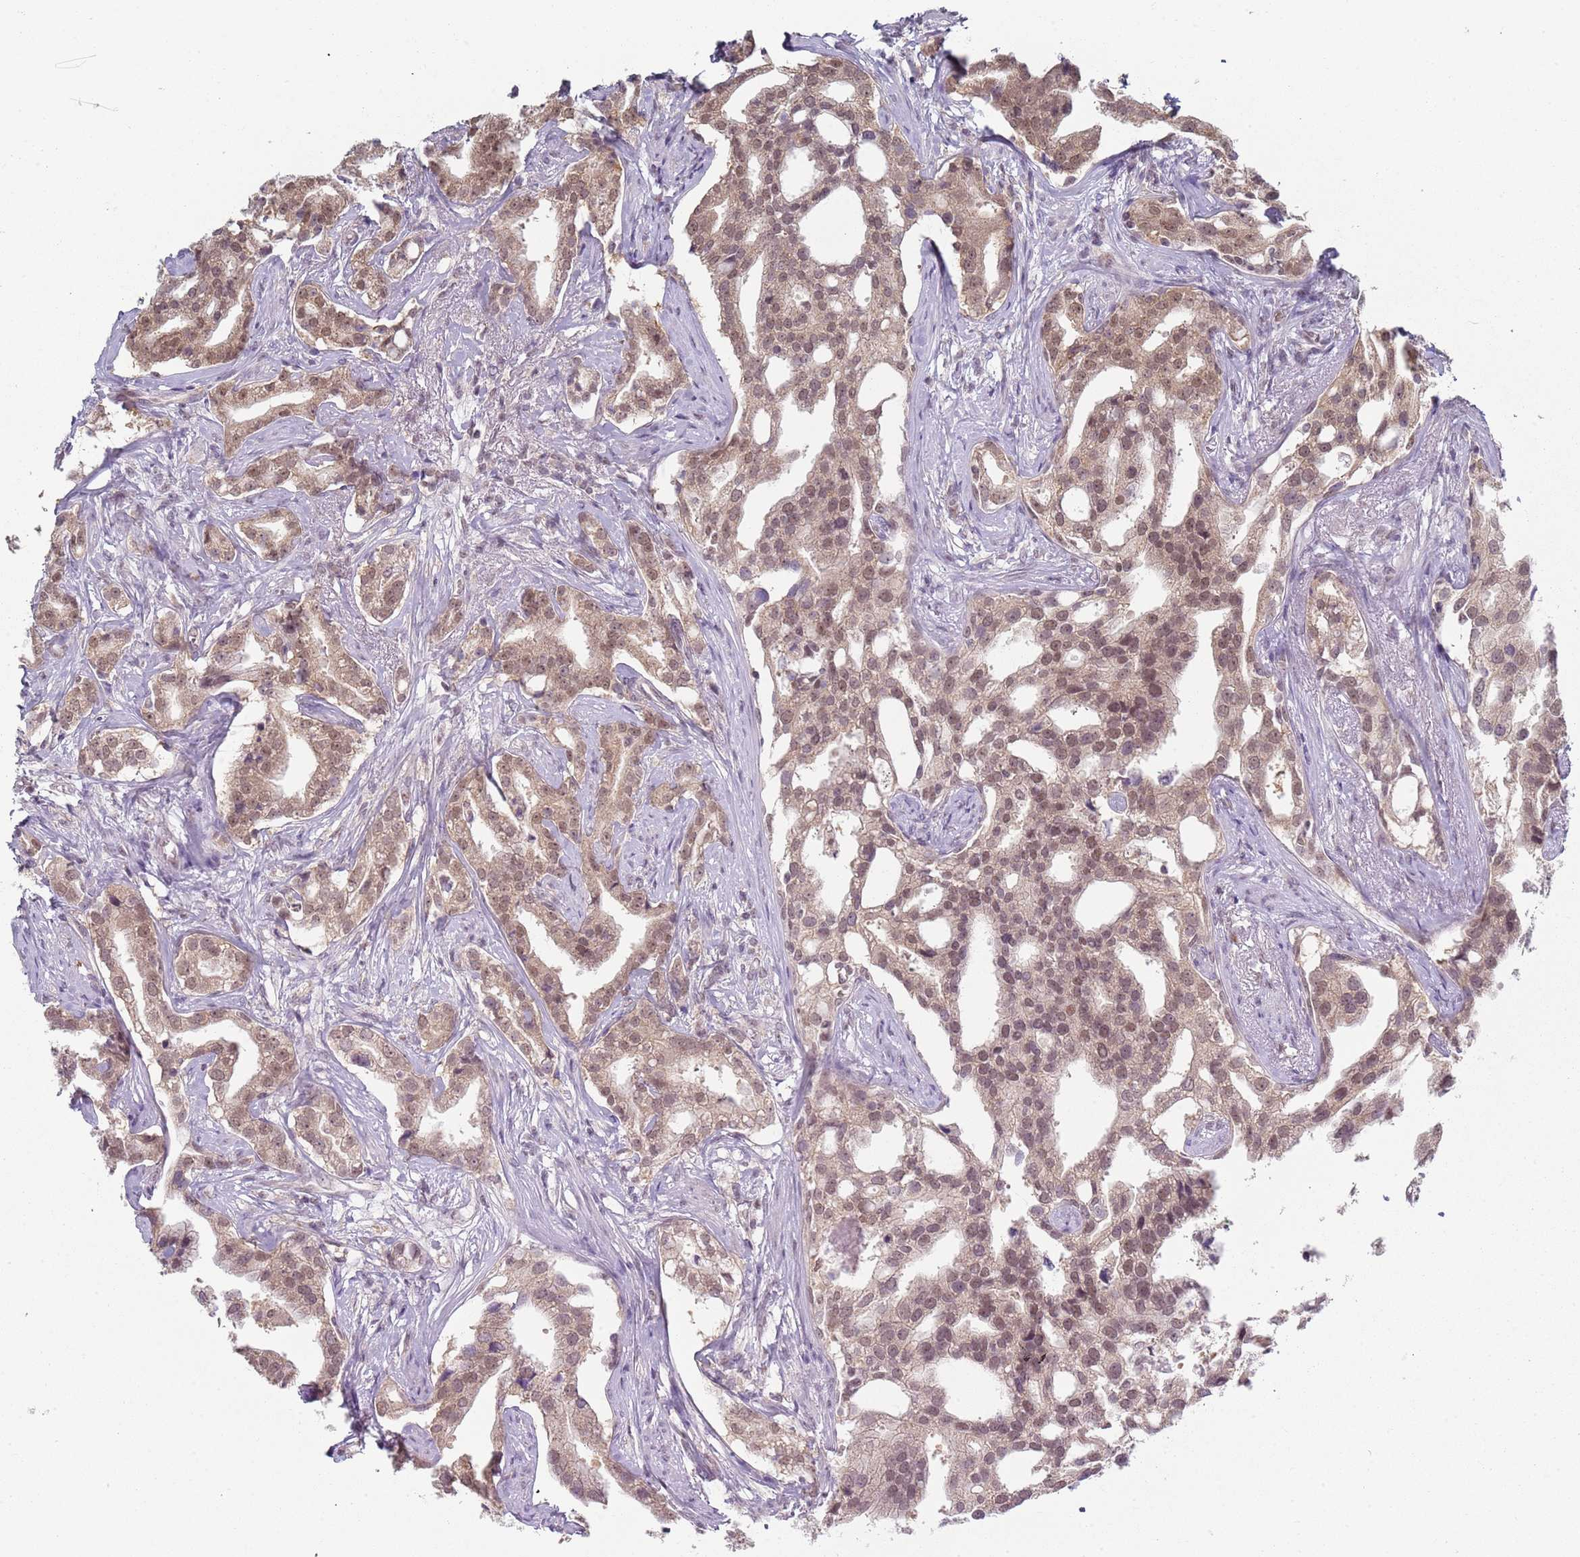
{"staining": {"intensity": "moderate", "quantity": ">75%", "location": "cytoplasmic/membranous,nuclear"}, "tissue": "prostate cancer", "cell_type": "Tumor cells", "image_type": "cancer", "snomed": [{"axis": "morphology", "description": "Adenocarcinoma, High grade"}, {"axis": "topography", "description": "Prostate"}], "caption": "The photomicrograph reveals staining of prostate cancer, revealing moderate cytoplasmic/membranous and nuclear protein positivity (brown color) within tumor cells. The staining was performed using DAB (3,3'-diaminobenzidine) to visualize the protein expression in brown, while the nuclei were stained in blue with hematoxylin (Magnification: 20x).", "gene": "SMARCAL1", "patient": {"sex": "male", "age": 67}}